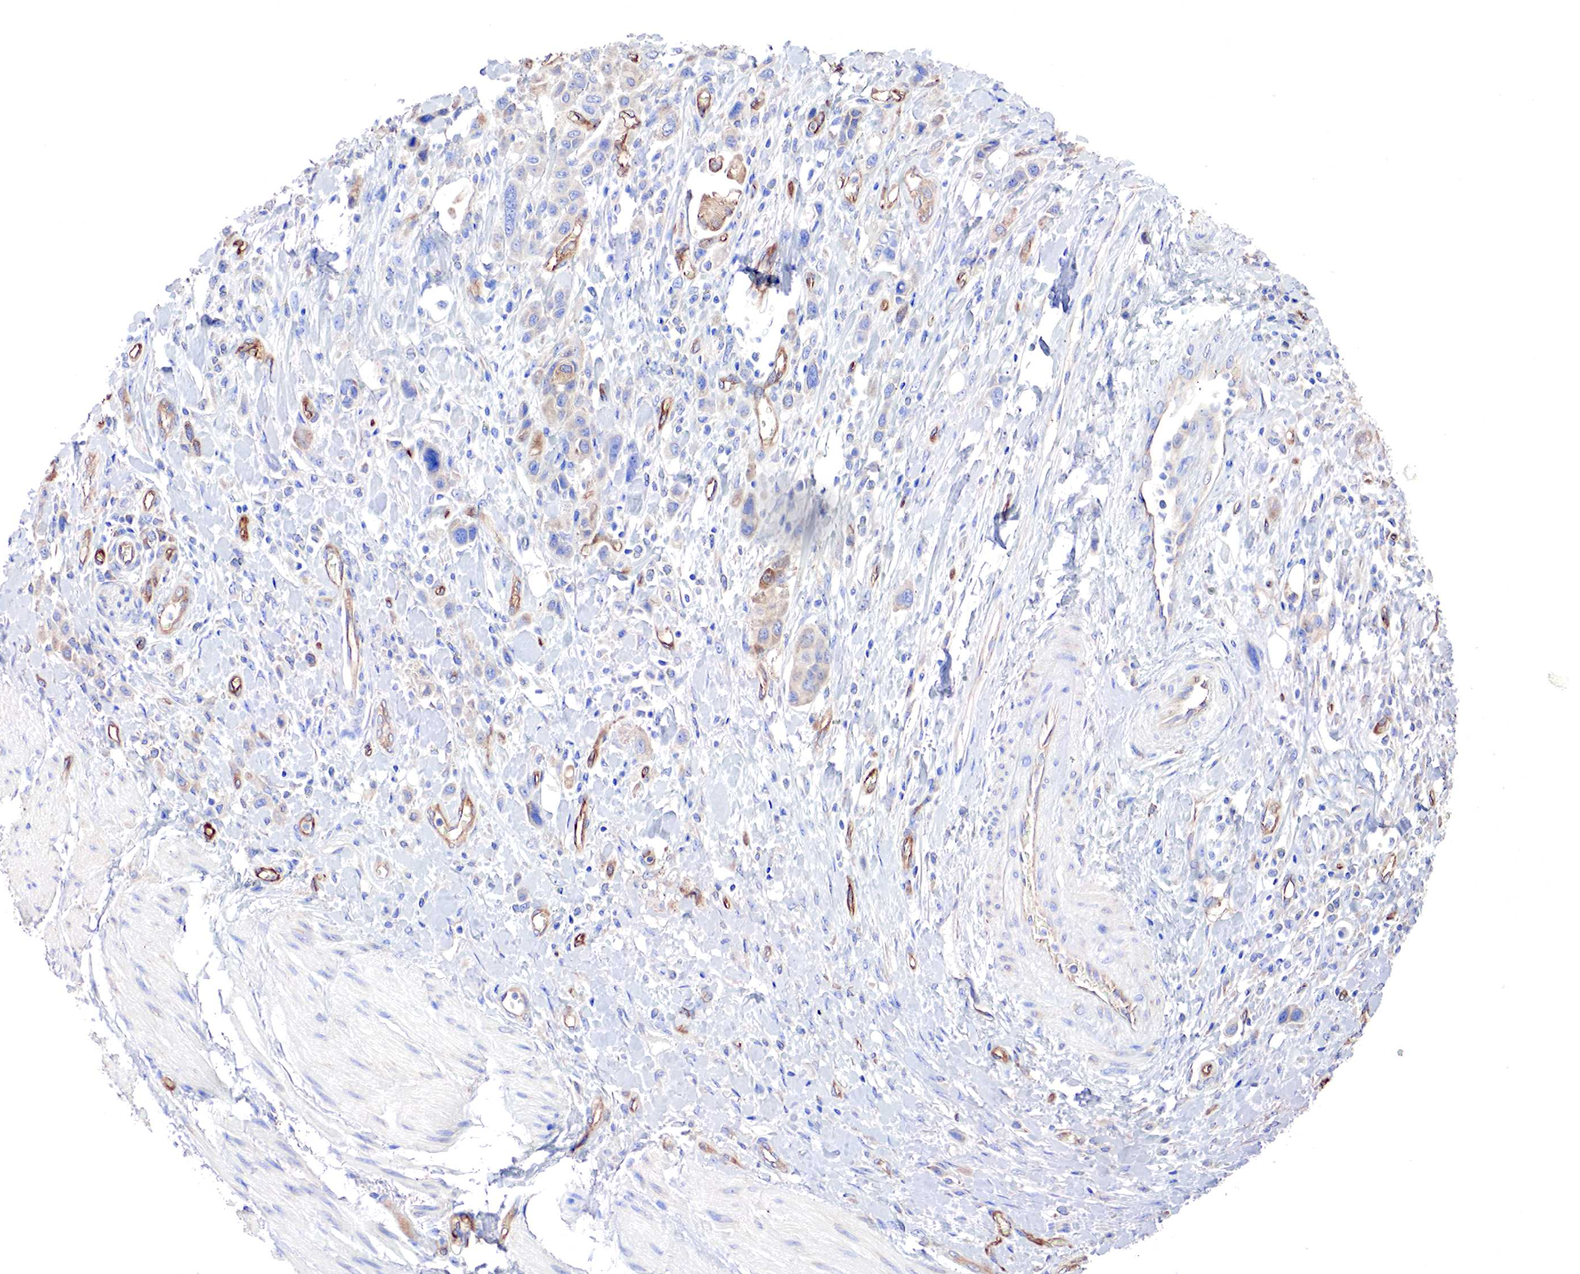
{"staining": {"intensity": "weak", "quantity": "<25%", "location": "cytoplasmic/membranous"}, "tissue": "urothelial cancer", "cell_type": "Tumor cells", "image_type": "cancer", "snomed": [{"axis": "morphology", "description": "Urothelial carcinoma, High grade"}, {"axis": "topography", "description": "Urinary bladder"}], "caption": "Immunohistochemistry (IHC) image of human urothelial cancer stained for a protein (brown), which displays no positivity in tumor cells.", "gene": "RDX", "patient": {"sex": "male", "age": 50}}